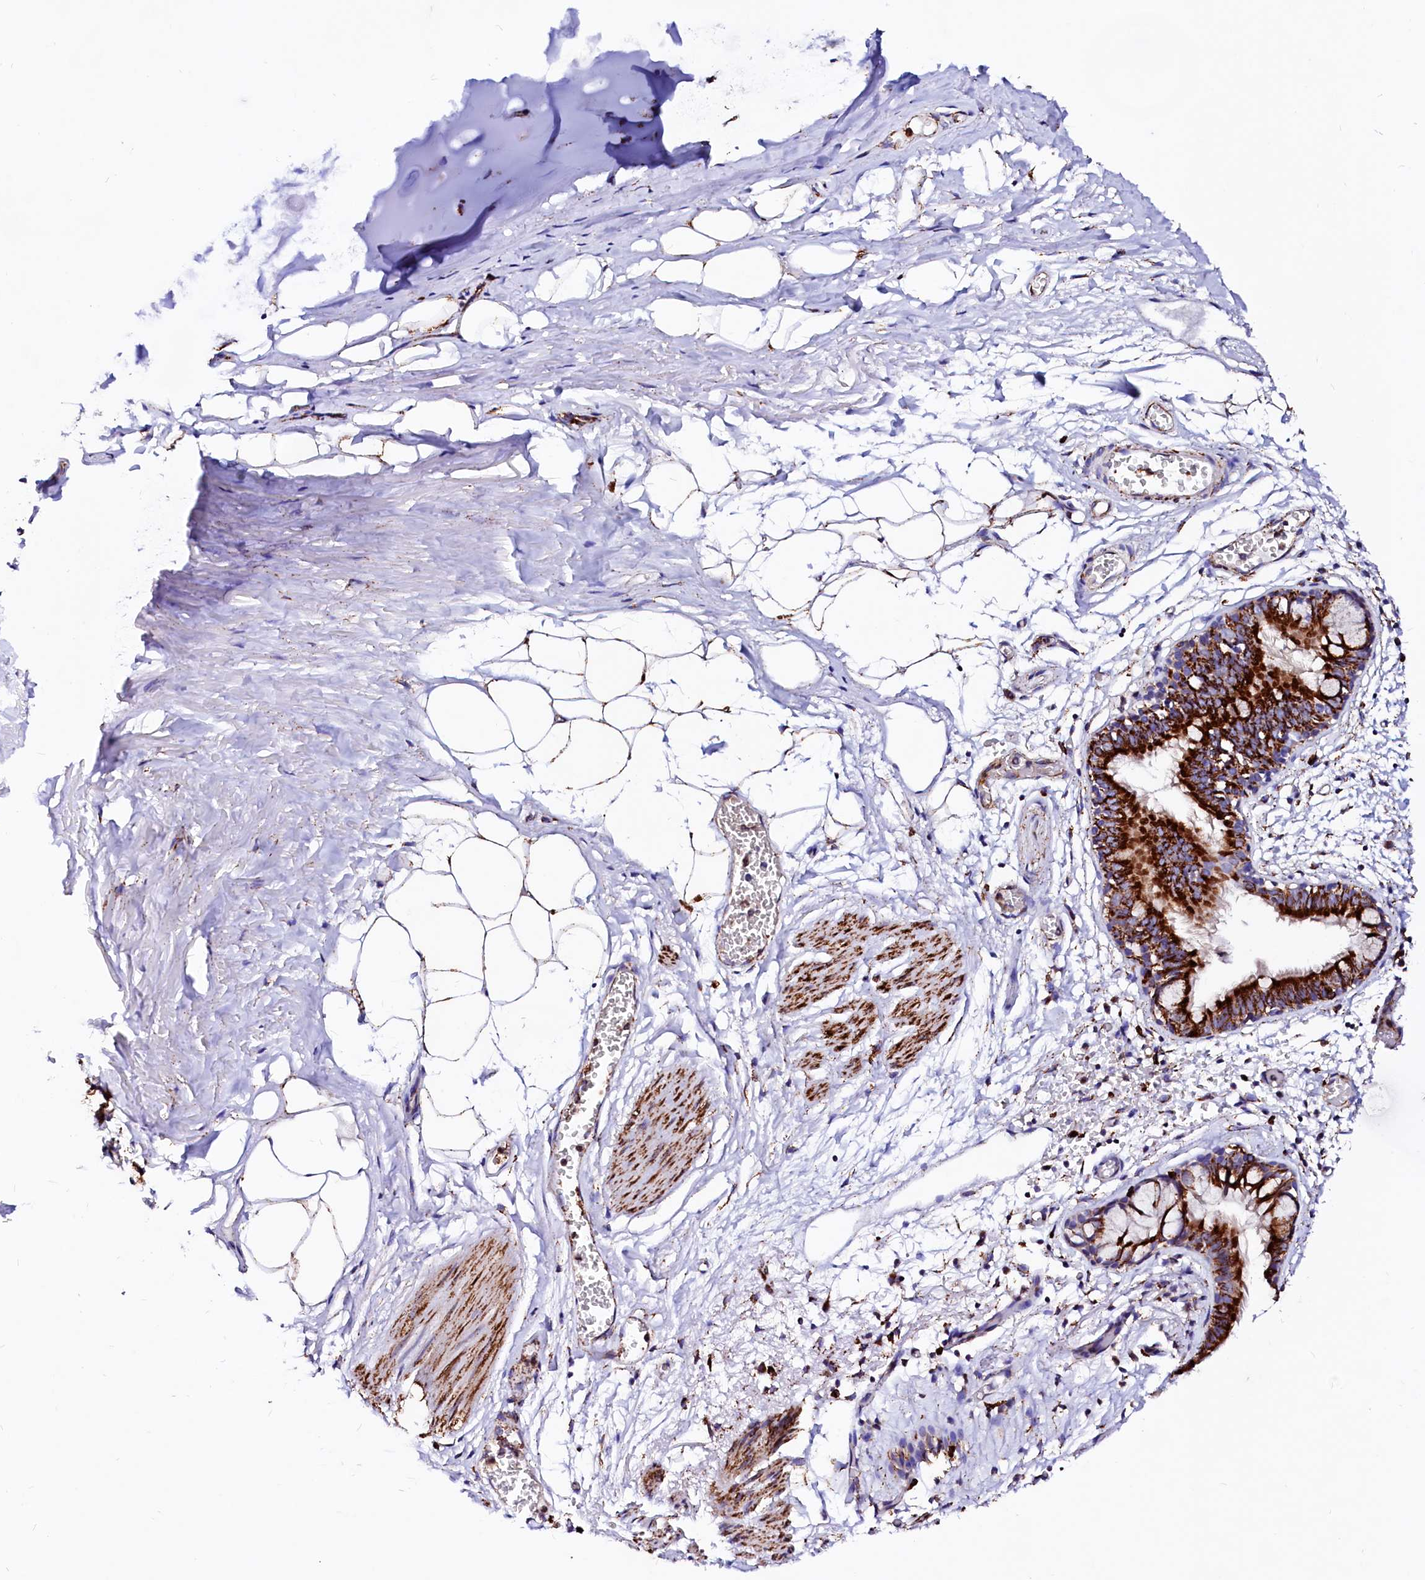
{"staining": {"intensity": "strong", "quantity": ">75%", "location": "cytoplasmic/membranous"}, "tissue": "bronchus", "cell_type": "Respiratory epithelial cells", "image_type": "normal", "snomed": [{"axis": "morphology", "description": "Normal tissue, NOS"}, {"axis": "topography", "description": "Bronchus"}, {"axis": "topography", "description": "Lung"}], "caption": "A brown stain shows strong cytoplasmic/membranous positivity of a protein in respiratory epithelial cells of benign human bronchus. (DAB (3,3'-diaminobenzidine) IHC, brown staining for protein, blue staining for nuclei).", "gene": "MAOB", "patient": {"sex": "male", "age": 56}}